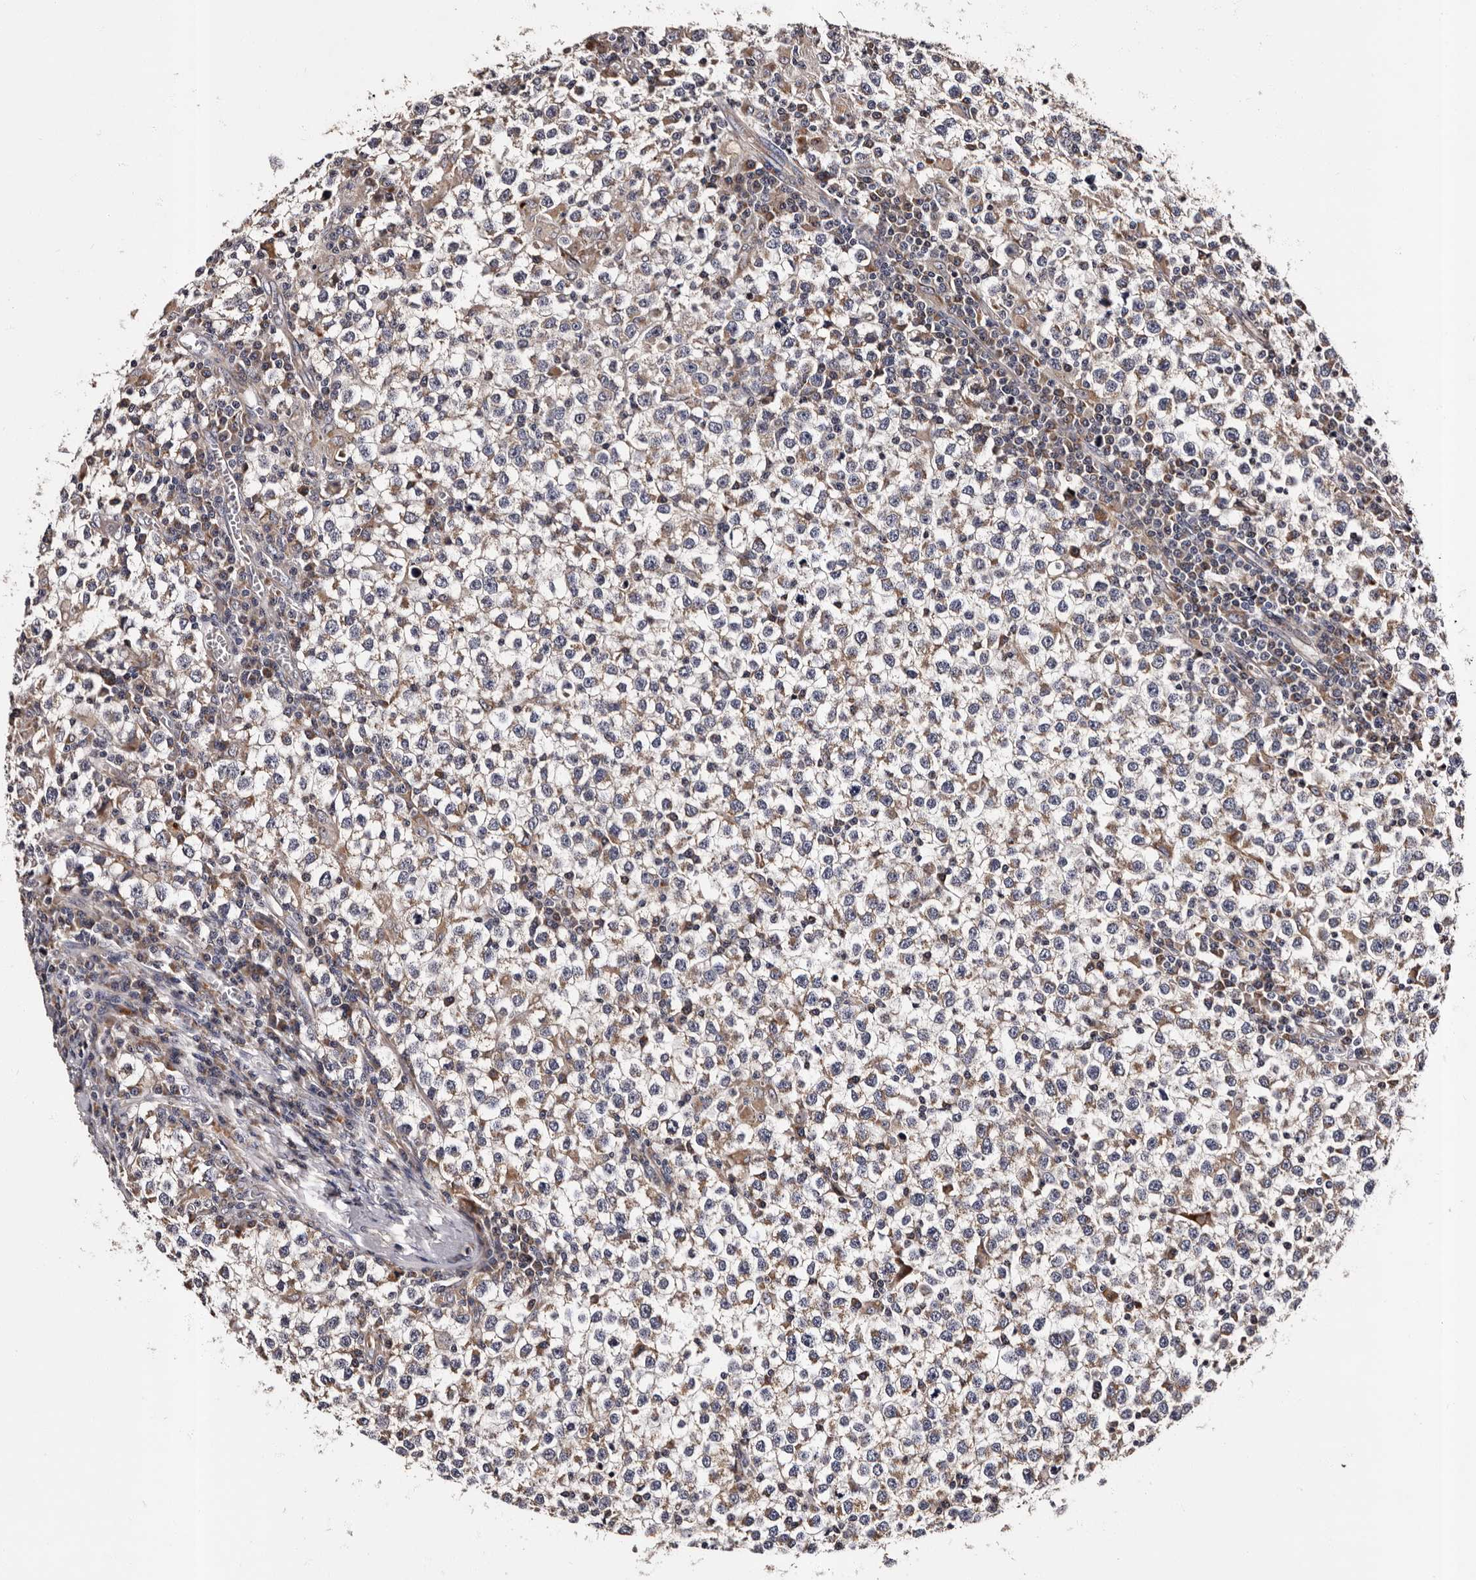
{"staining": {"intensity": "weak", "quantity": "25%-75%", "location": "cytoplasmic/membranous"}, "tissue": "testis cancer", "cell_type": "Tumor cells", "image_type": "cancer", "snomed": [{"axis": "morphology", "description": "Seminoma, NOS"}, {"axis": "topography", "description": "Testis"}], "caption": "Testis cancer was stained to show a protein in brown. There is low levels of weak cytoplasmic/membranous staining in about 25%-75% of tumor cells.", "gene": "ADCK5", "patient": {"sex": "male", "age": 65}}